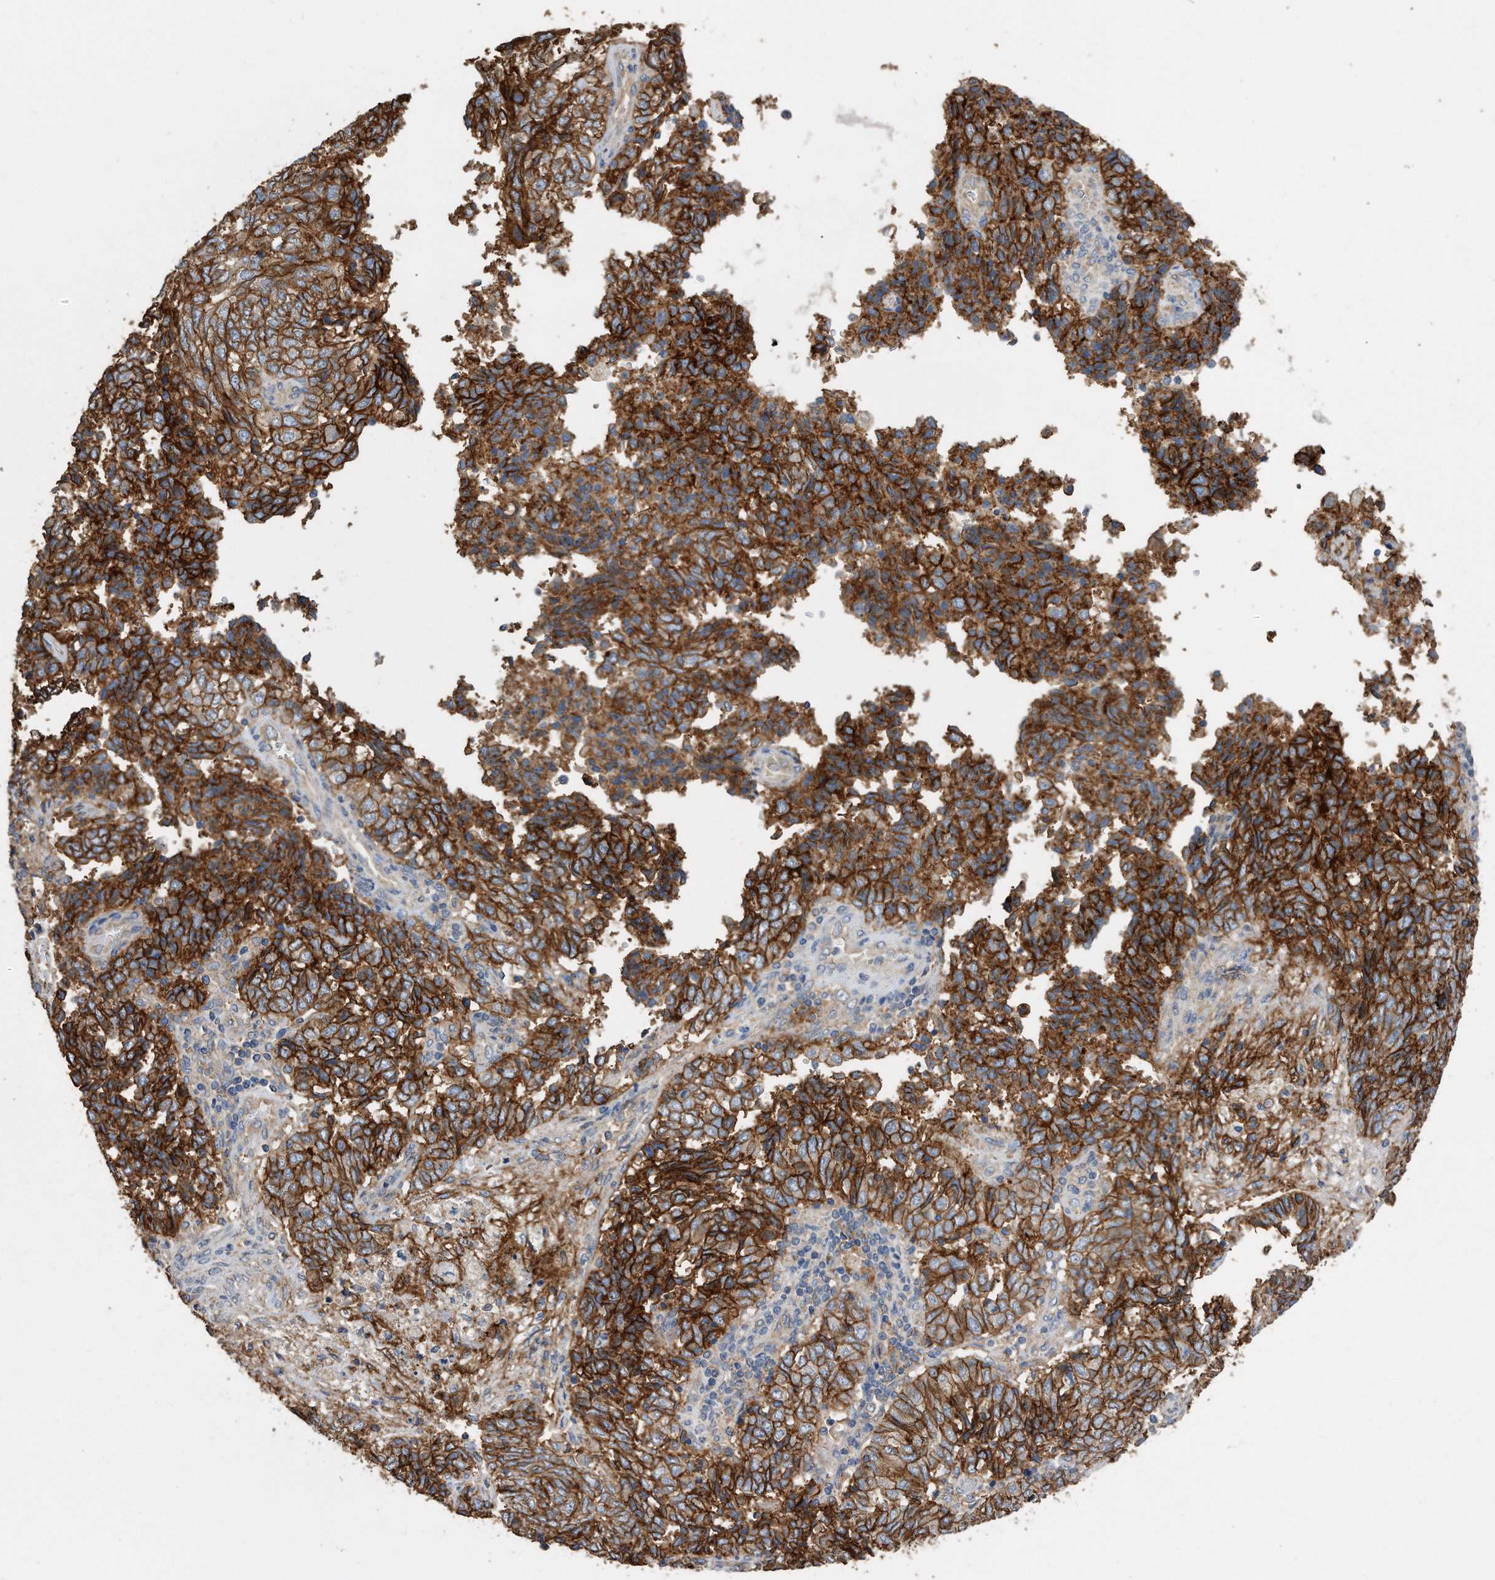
{"staining": {"intensity": "moderate", "quantity": ">75%", "location": "cytoplasmic/membranous"}, "tissue": "endometrial cancer", "cell_type": "Tumor cells", "image_type": "cancer", "snomed": [{"axis": "morphology", "description": "Adenocarcinoma, NOS"}, {"axis": "topography", "description": "Endometrium"}], "caption": "About >75% of tumor cells in adenocarcinoma (endometrial) demonstrate moderate cytoplasmic/membranous protein expression as visualized by brown immunohistochemical staining.", "gene": "CDCP1", "patient": {"sex": "female", "age": 80}}